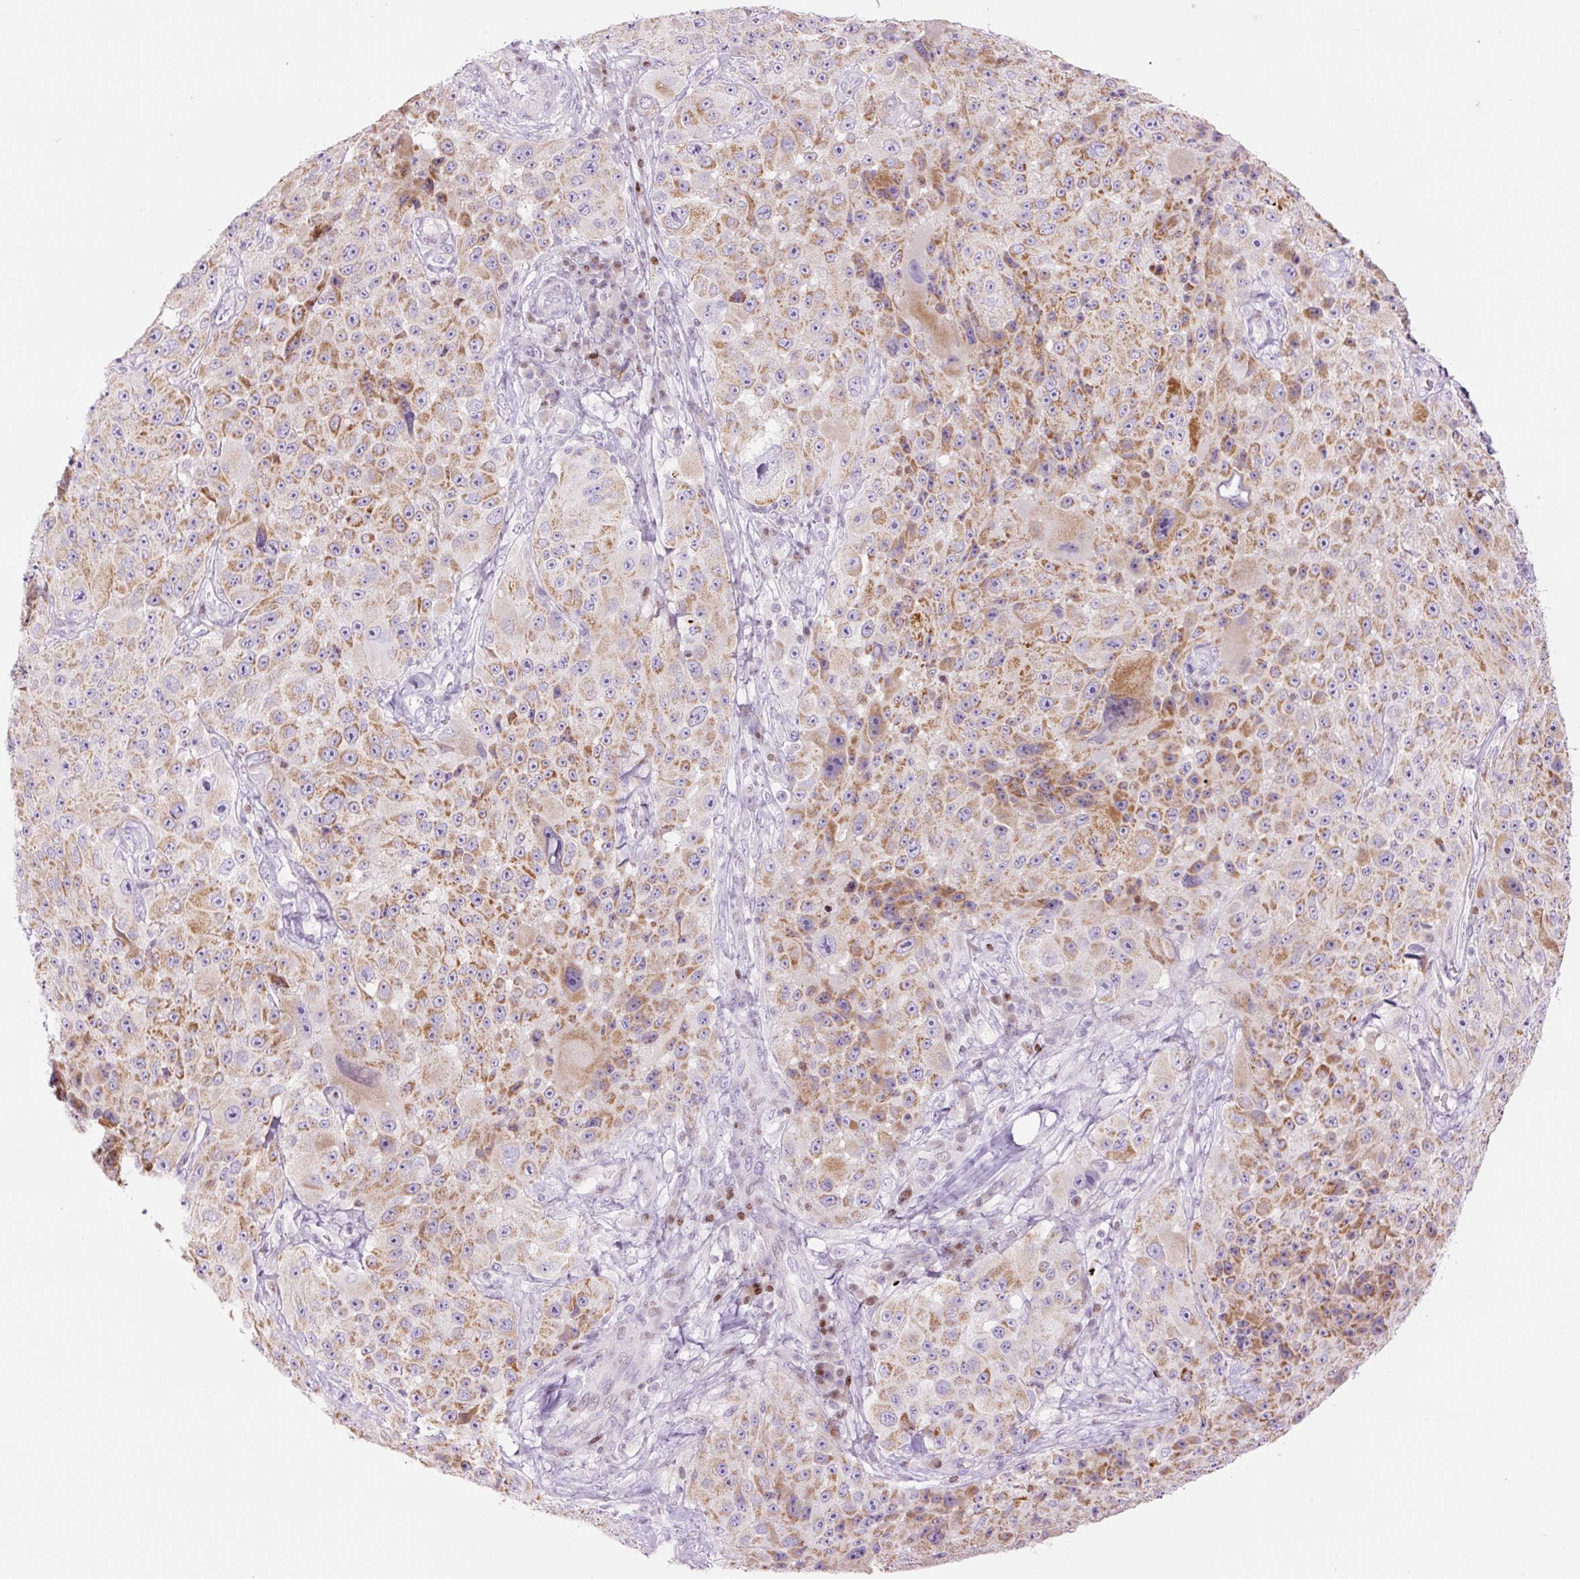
{"staining": {"intensity": "moderate", "quantity": ">75%", "location": "cytoplasmic/membranous"}, "tissue": "melanoma", "cell_type": "Tumor cells", "image_type": "cancer", "snomed": [{"axis": "morphology", "description": "Malignant melanoma, Metastatic site"}, {"axis": "topography", "description": "Lymph node"}], "caption": "Melanoma tissue exhibits moderate cytoplasmic/membranous positivity in about >75% of tumor cells, visualized by immunohistochemistry.", "gene": "TMEM177", "patient": {"sex": "male", "age": 62}}